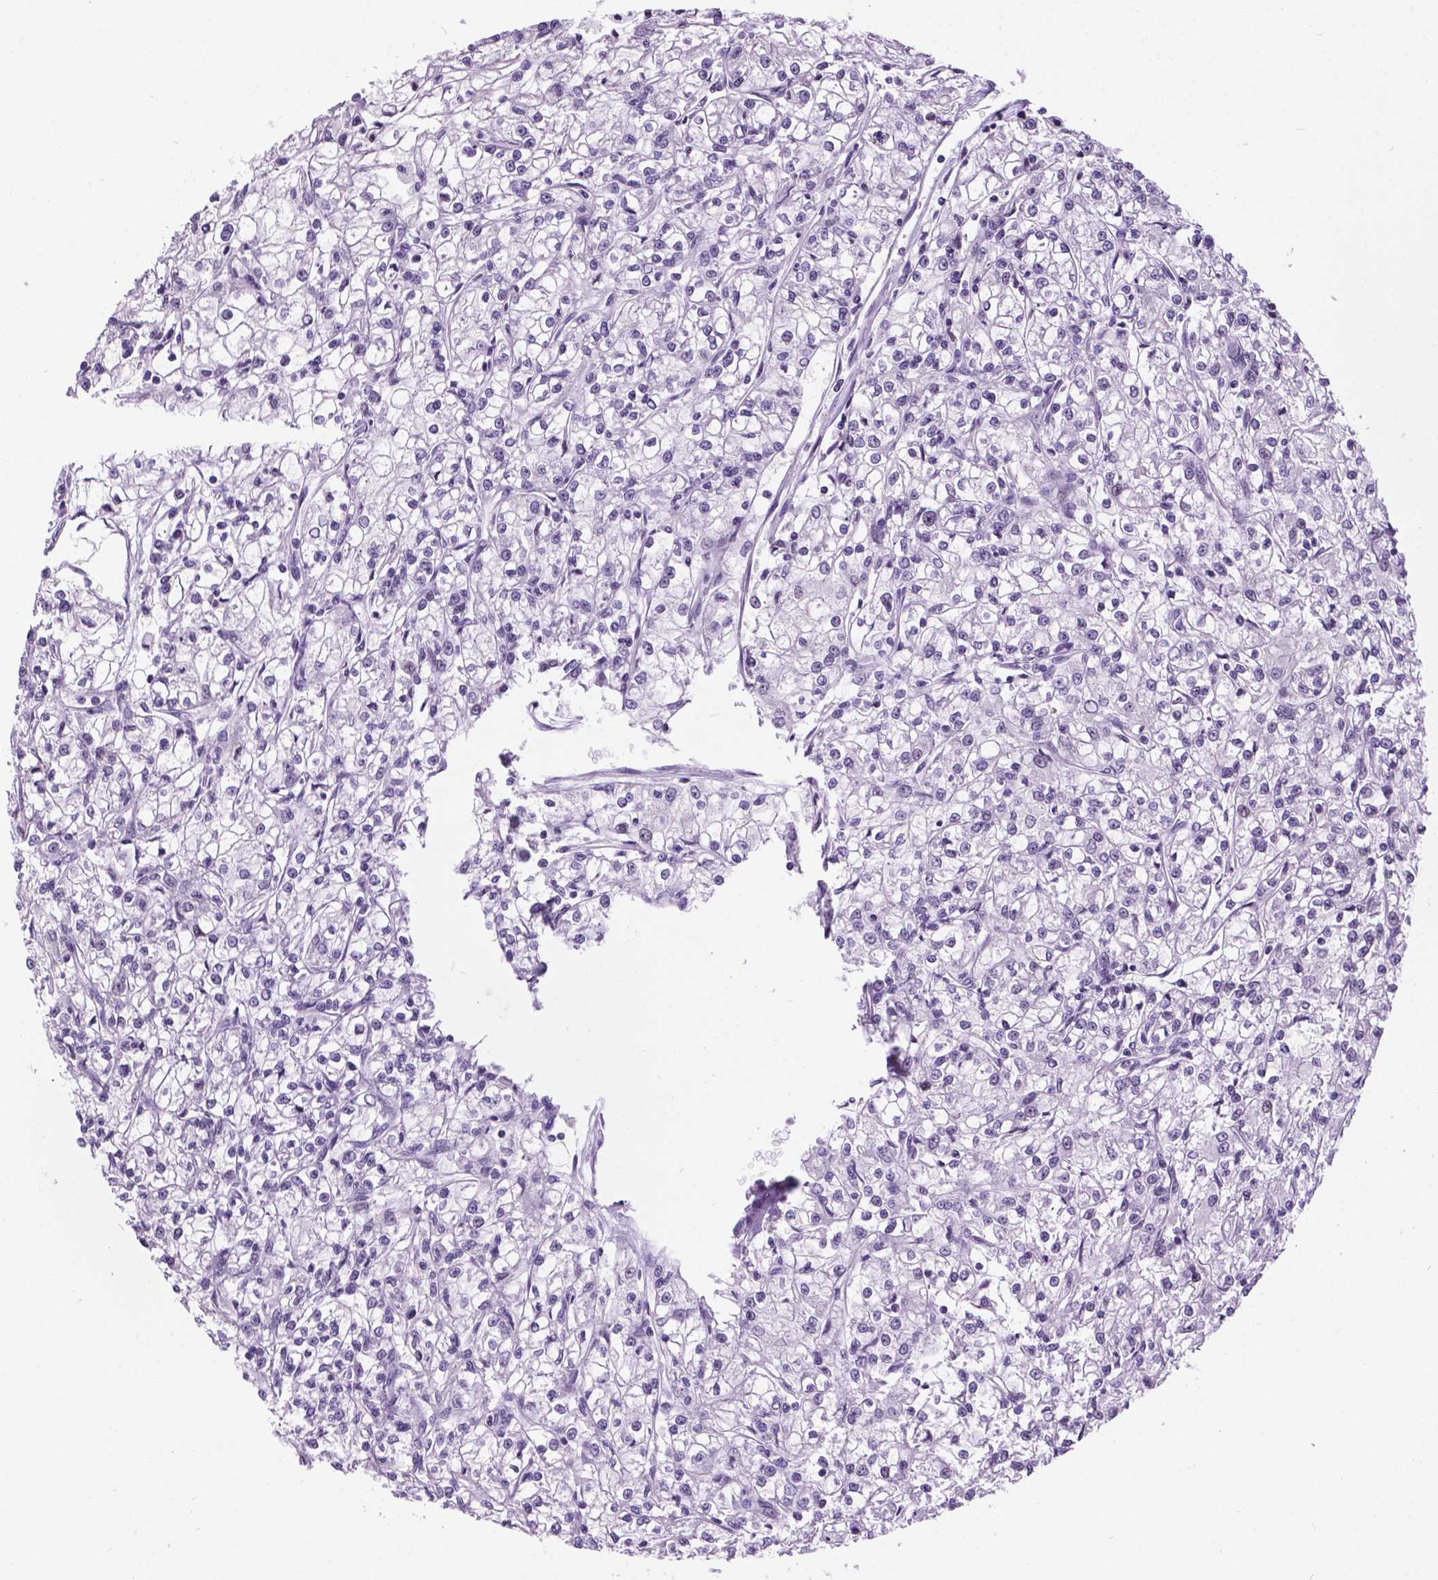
{"staining": {"intensity": "negative", "quantity": "none", "location": "none"}, "tissue": "renal cancer", "cell_type": "Tumor cells", "image_type": "cancer", "snomed": [{"axis": "morphology", "description": "Adenocarcinoma, NOS"}, {"axis": "topography", "description": "Kidney"}], "caption": "Tumor cells show no significant protein positivity in renal adenocarcinoma. Nuclei are stained in blue.", "gene": "DPF3", "patient": {"sex": "female", "age": 59}}